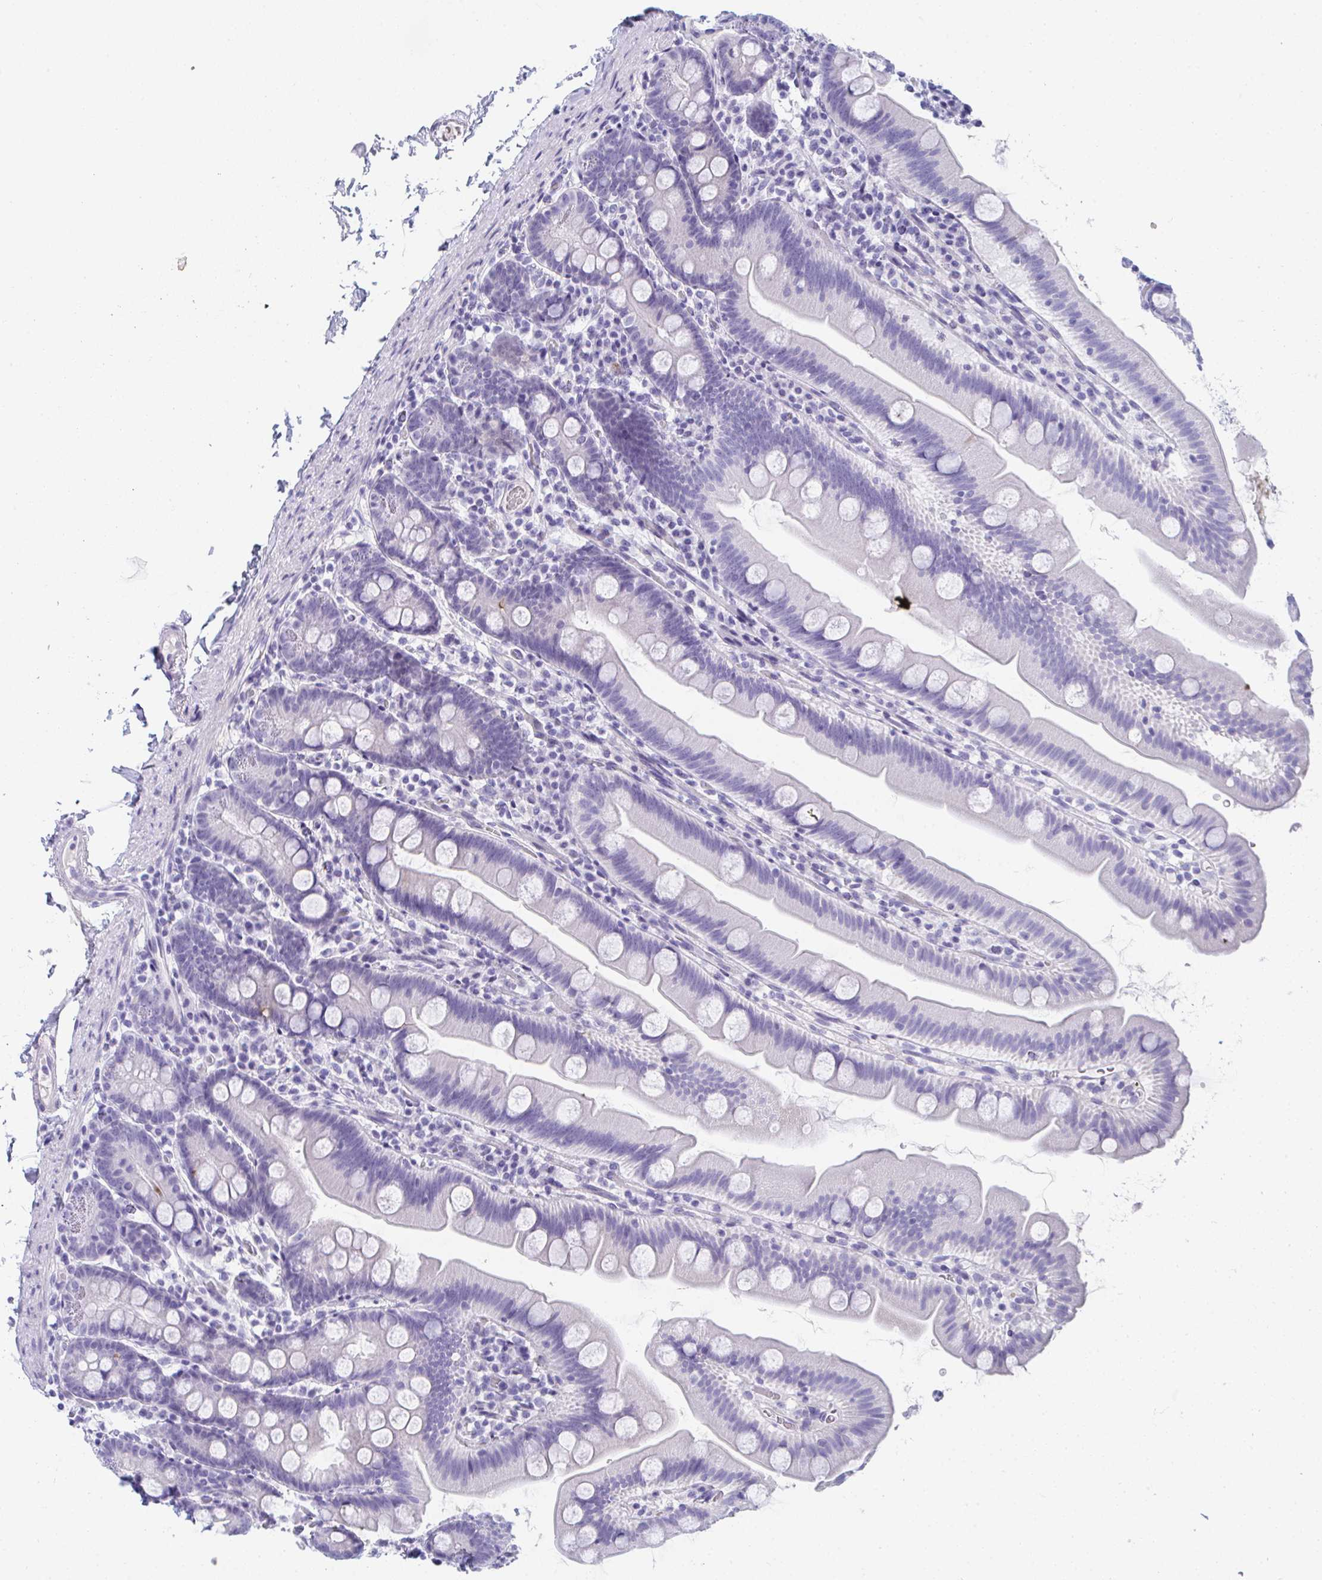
{"staining": {"intensity": "negative", "quantity": "none", "location": "none"}, "tissue": "small intestine", "cell_type": "Glandular cells", "image_type": "normal", "snomed": [{"axis": "morphology", "description": "Normal tissue, NOS"}, {"axis": "topography", "description": "Small intestine"}], "caption": "Immunohistochemical staining of benign human small intestine demonstrates no significant staining in glandular cells. (DAB (3,3'-diaminobenzidine) IHC, high magnification).", "gene": "TTC30A", "patient": {"sex": "female", "age": 68}}